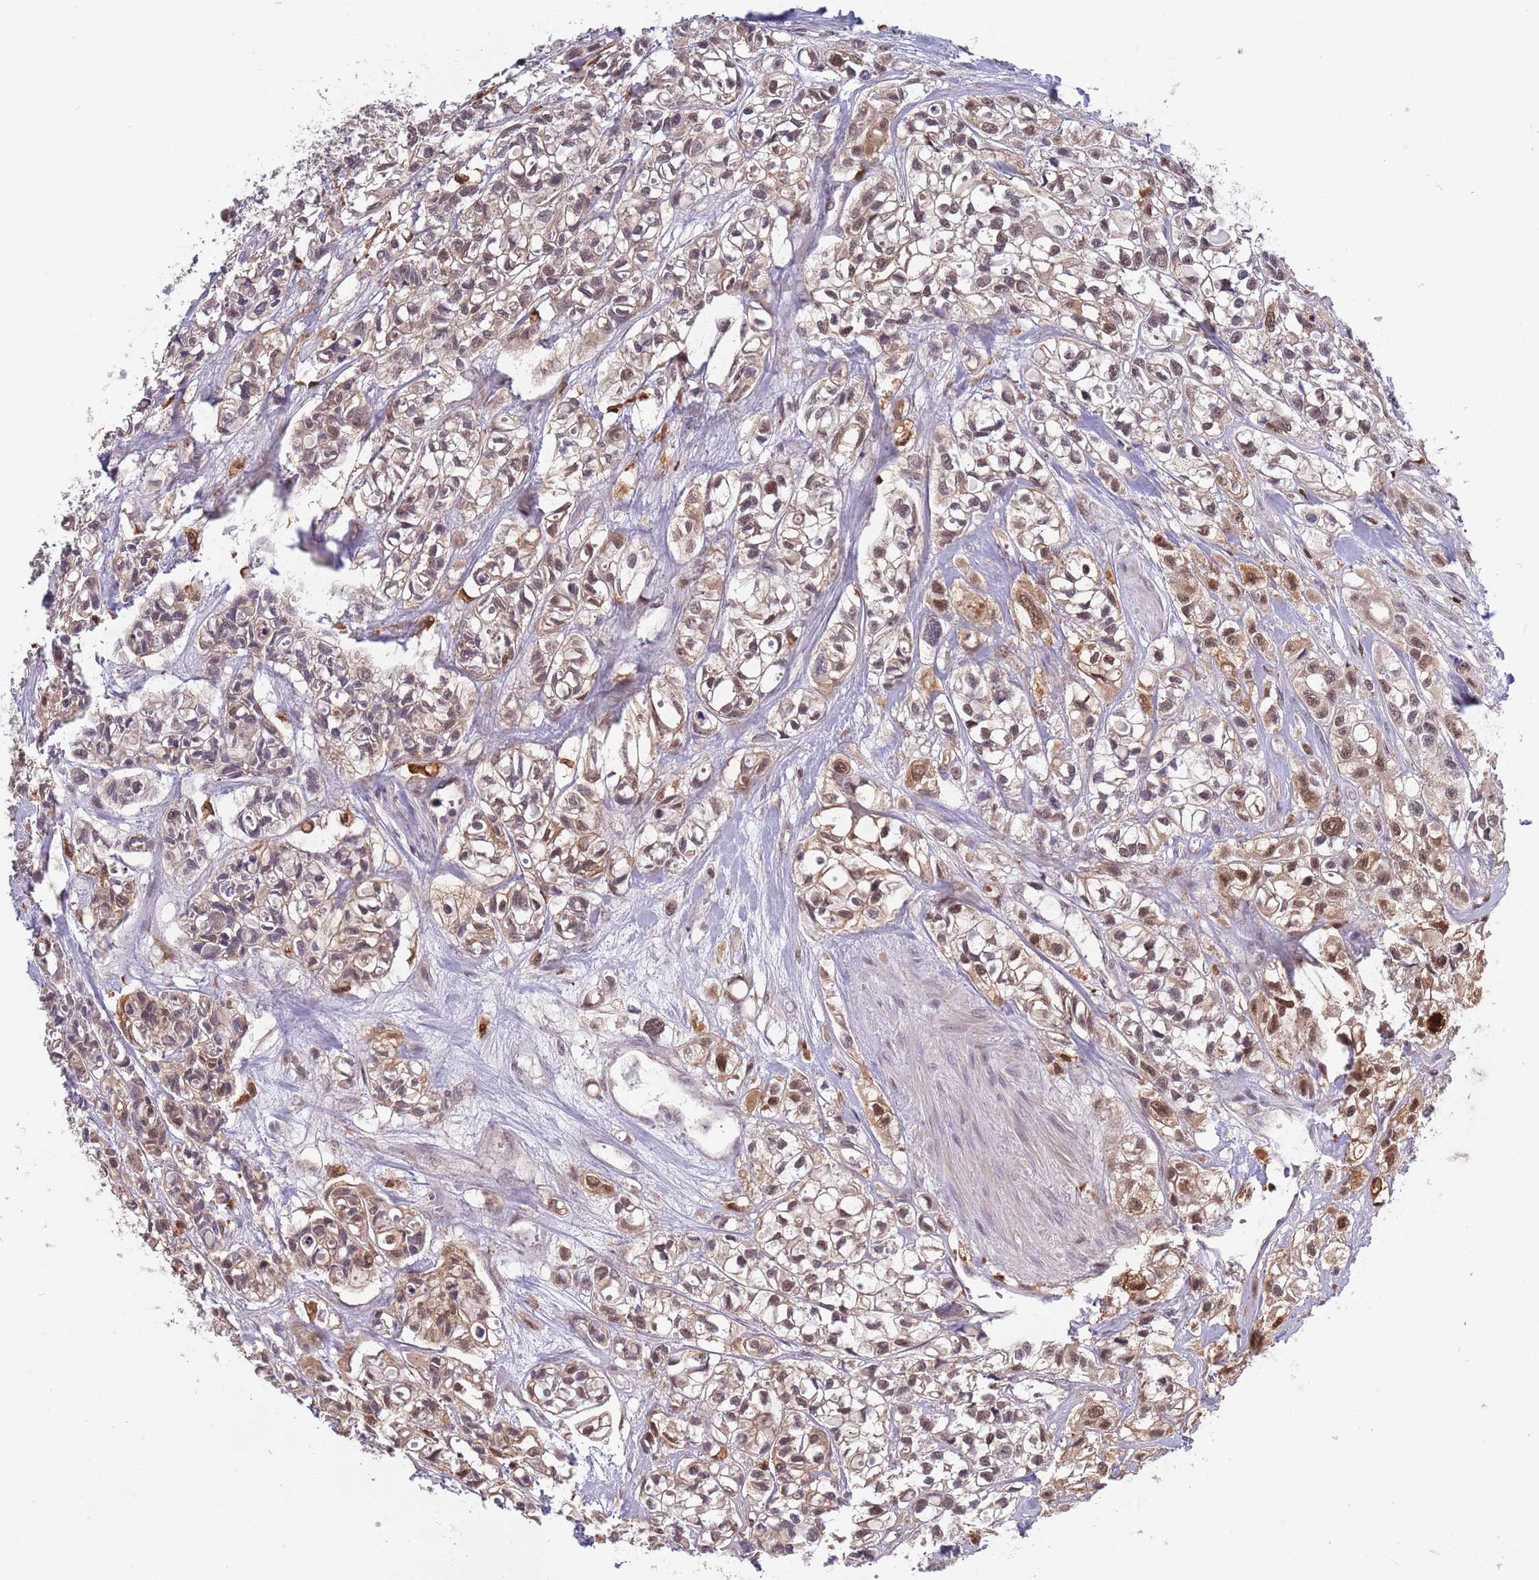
{"staining": {"intensity": "moderate", "quantity": "<25%", "location": "cytoplasmic/membranous,nuclear"}, "tissue": "urothelial cancer", "cell_type": "Tumor cells", "image_type": "cancer", "snomed": [{"axis": "morphology", "description": "Urothelial carcinoma, High grade"}, {"axis": "topography", "description": "Urinary bladder"}], "caption": "Moderate cytoplasmic/membranous and nuclear staining for a protein is appreciated in about <25% of tumor cells of urothelial carcinoma (high-grade) using IHC.", "gene": "CCNJL", "patient": {"sex": "male", "age": 67}}